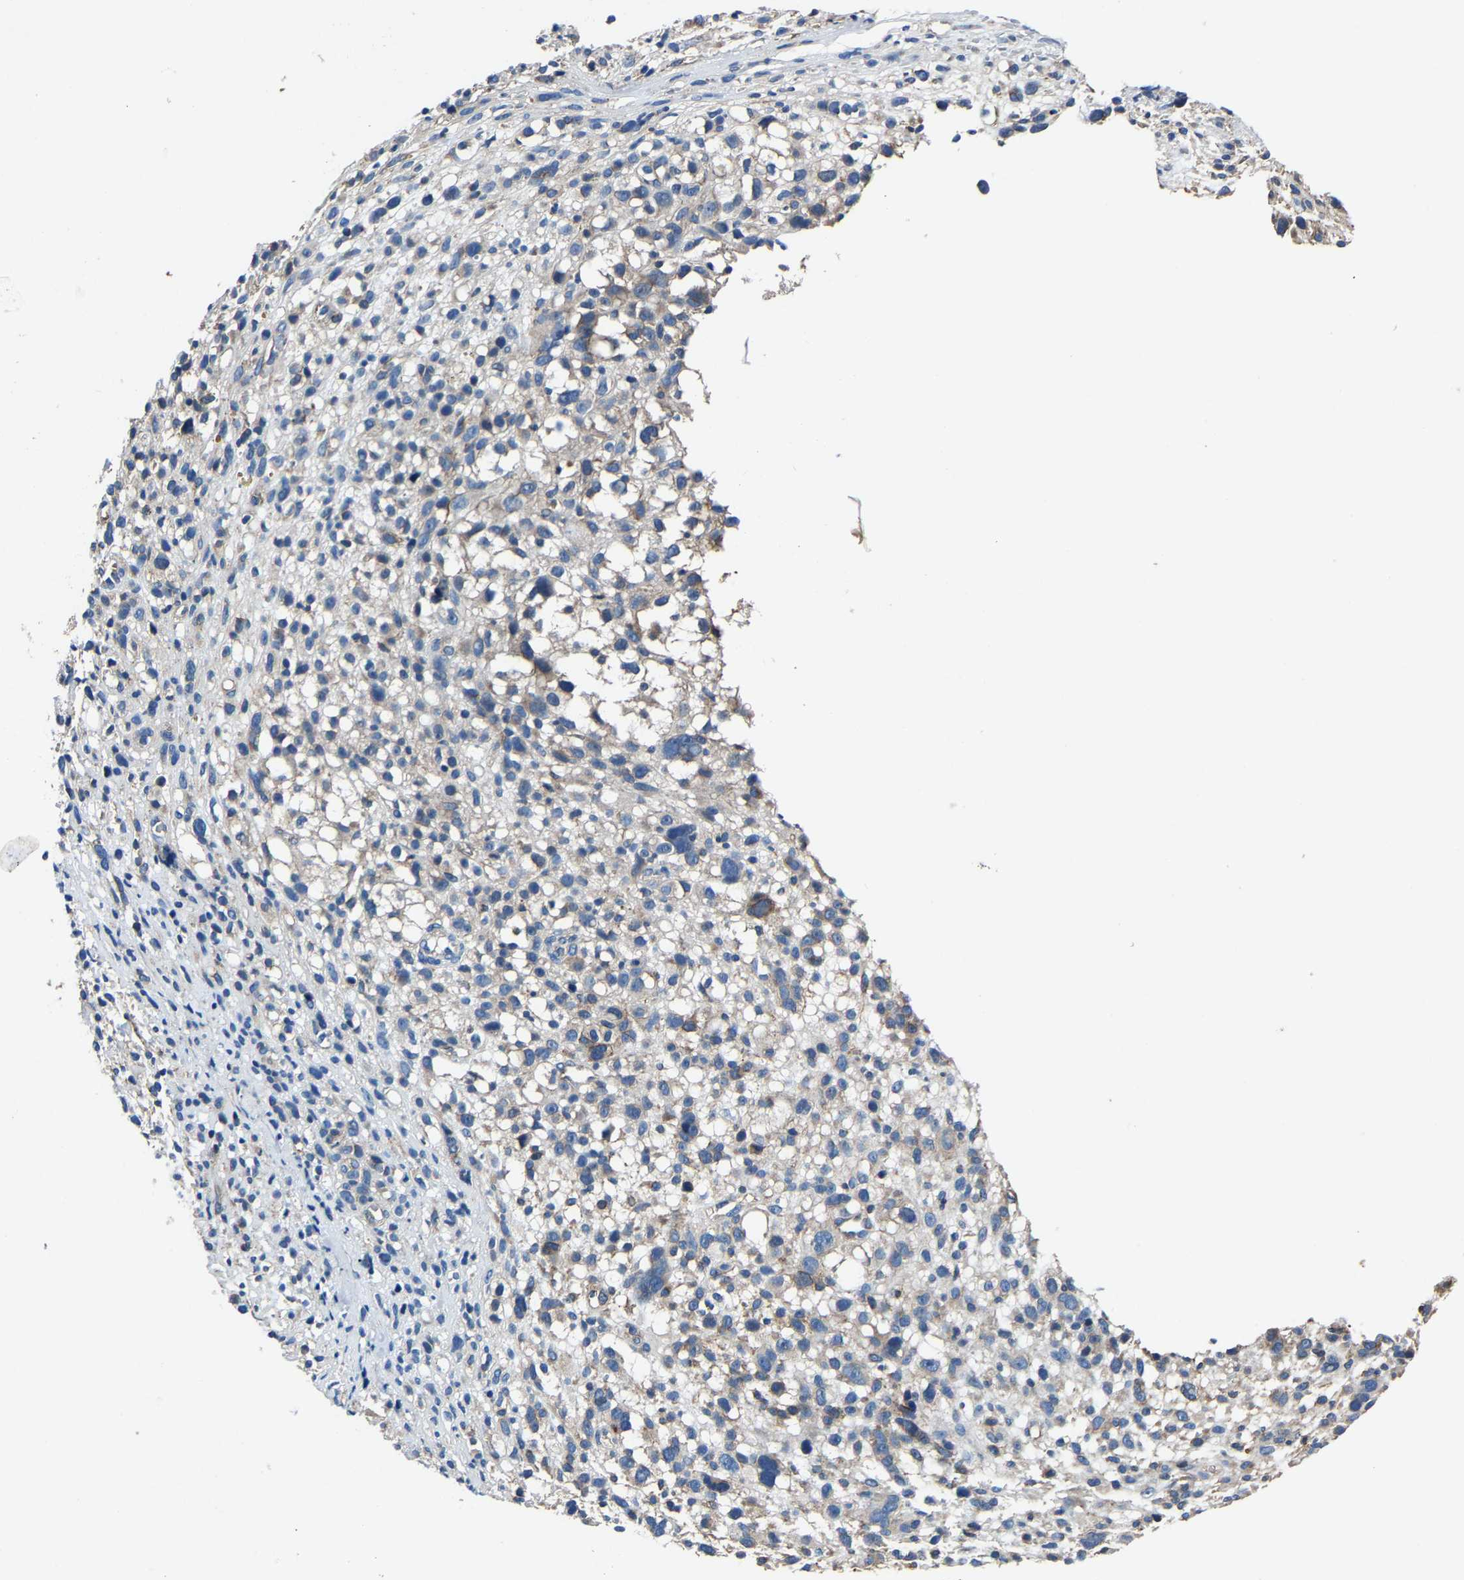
{"staining": {"intensity": "weak", "quantity": "25%-75%", "location": "cytoplasmic/membranous"}, "tissue": "melanoma", "cell_type": "Tumor cells", "image_type": "cancer", "snomed": [{"axis": "morphology", "description": "Malignant melanoma, NOS"}, {"axis": "topography", "description": "Skin"}], "caption": "Immunohistochemistry micrograph of neoplastic tissue: malignant melanoma stained using immunohistochemistry shows low levels of weak protein expression localized specifically in the cytoplasmic/membranous of tumor cells, appearing as a cytoplasmic/membranous brown color.", "gene": "KIAA1958", "patient": {"sex": "female", "age": 55}}